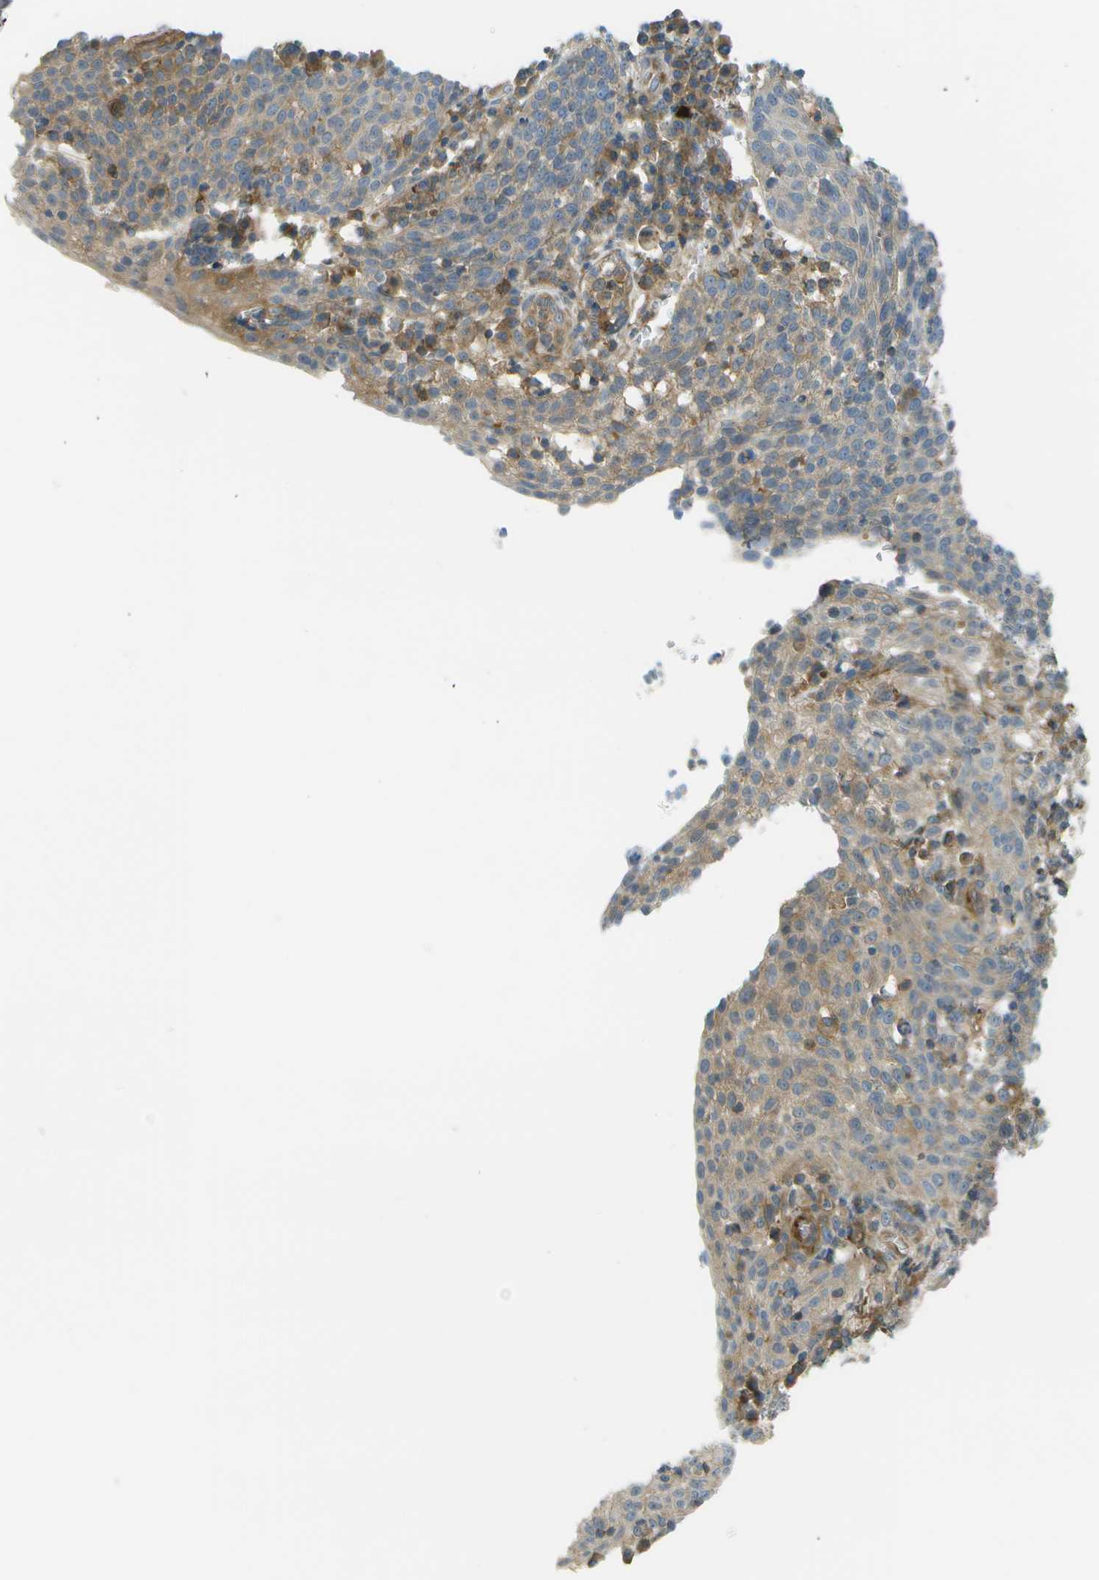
{"staining": {"intensity": "weak", "quantity": "<25%", "location": "cytoplasmic/membranous"}, "tissue": "cervical cancer", "cell_type": "Tumor cells", "image_type": "cancer", "snomed": [{"axis": "morphology", "description": "Squamous cell carcinoma, NOS"}, {"axis": "topography", "description": "Cervix"}], "caption": "Squamous cell carcinoma (cervical) was stained to show a protein in brown. There is no significant expression in tumor cells.", "gene": "WNK2", "patient": {"sex": "female", "age": 34}}